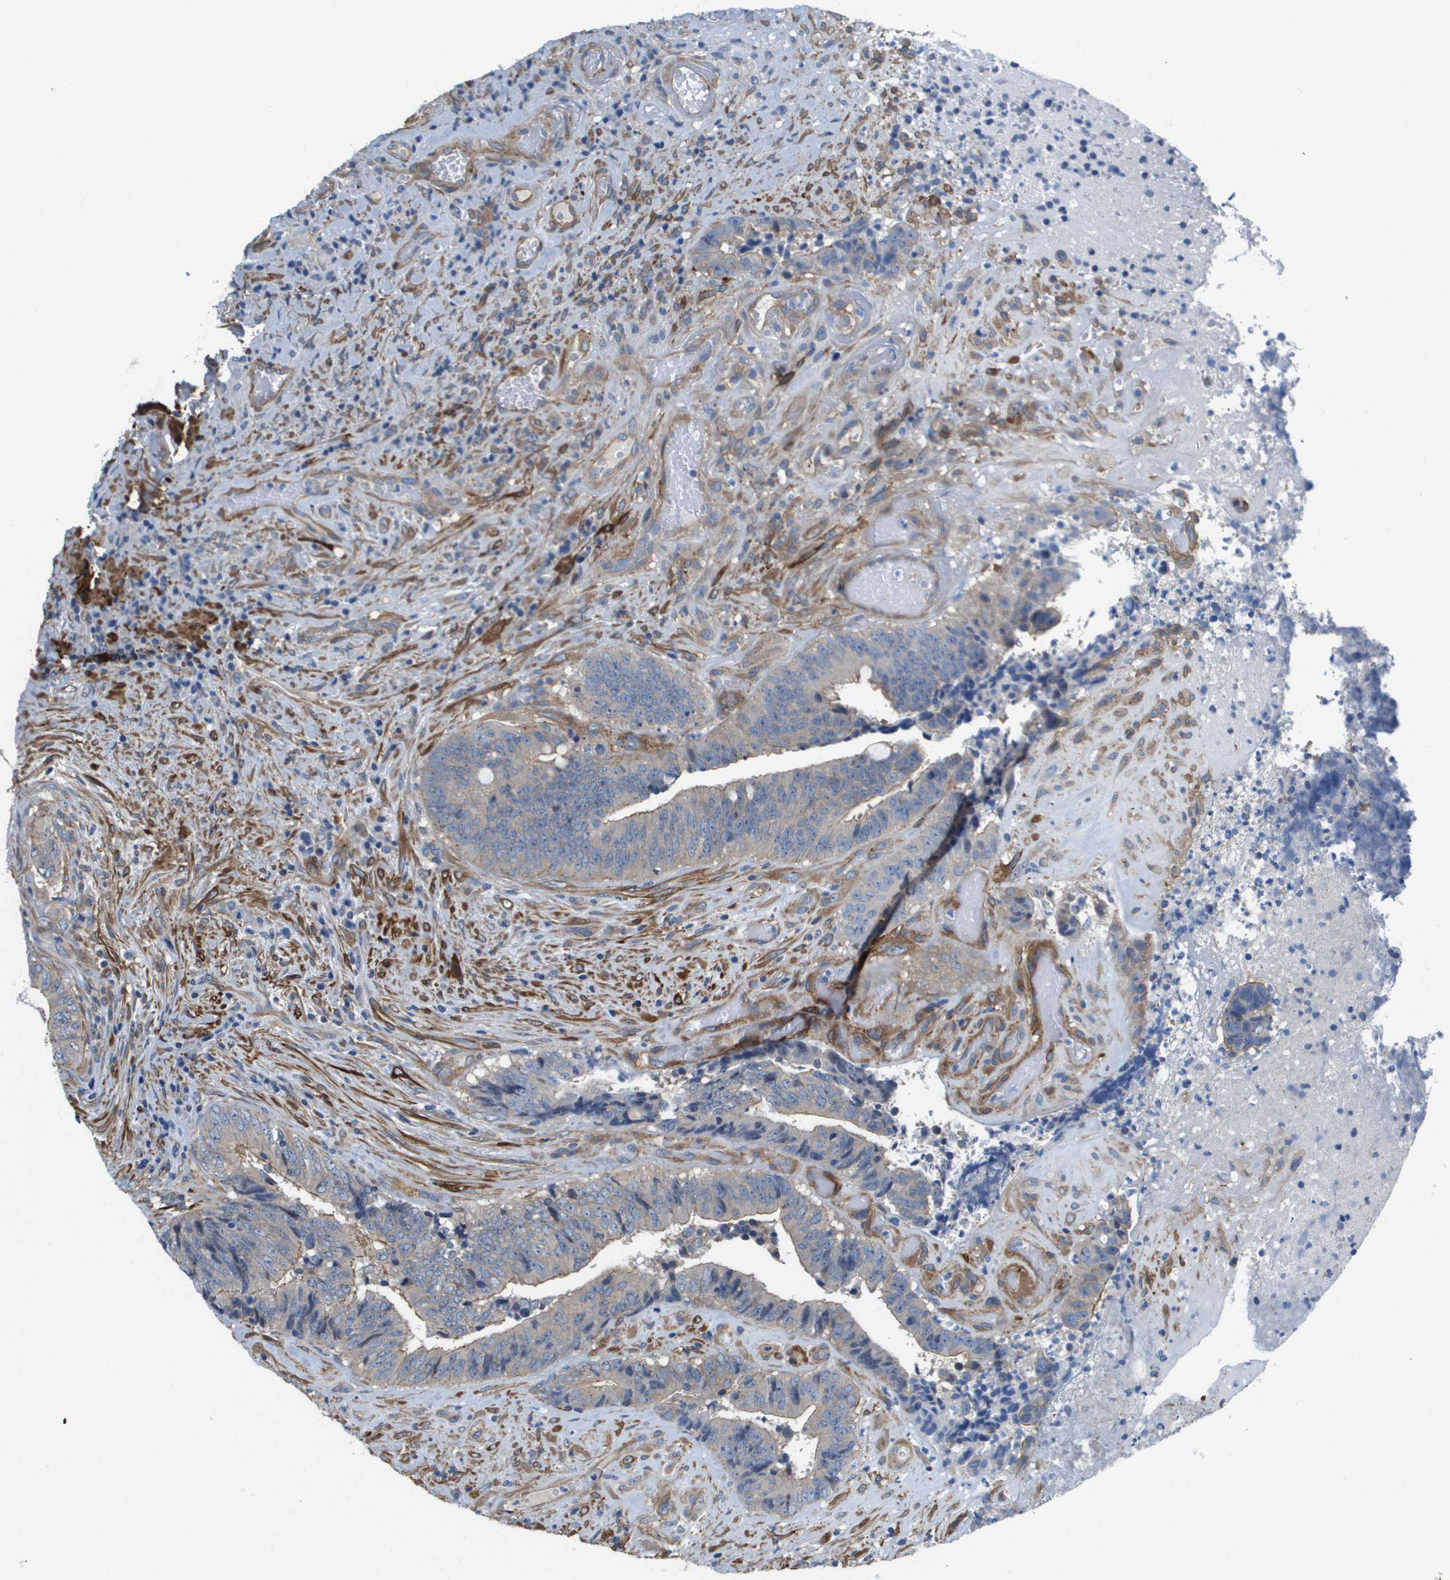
{"staining": {"intensity": "moderate", "quantity": "25%-75%", "location": "cytoplasmic/membranous"}, "tissue": "colorectal cancer", "cell_type": "Tumor cells", "image_type": "cancer", "snomed": [{"axis": "morphology", "description": "Adenocarcinoma, NOS"}, {"axis": "topography", "description": "Rectum"}], "caption": "Protein expression analysis of human adenocarcinoma (colorectal) reveals moderate cytoplasmic/membranous staining in about 25%-75% of tumor cells. (DAB (3,3'-diaminobenzidine) IHC with brightfield microscopy, high magnification).", "gene": "LPP", "patient": {"sex": "male", "age": 72}}